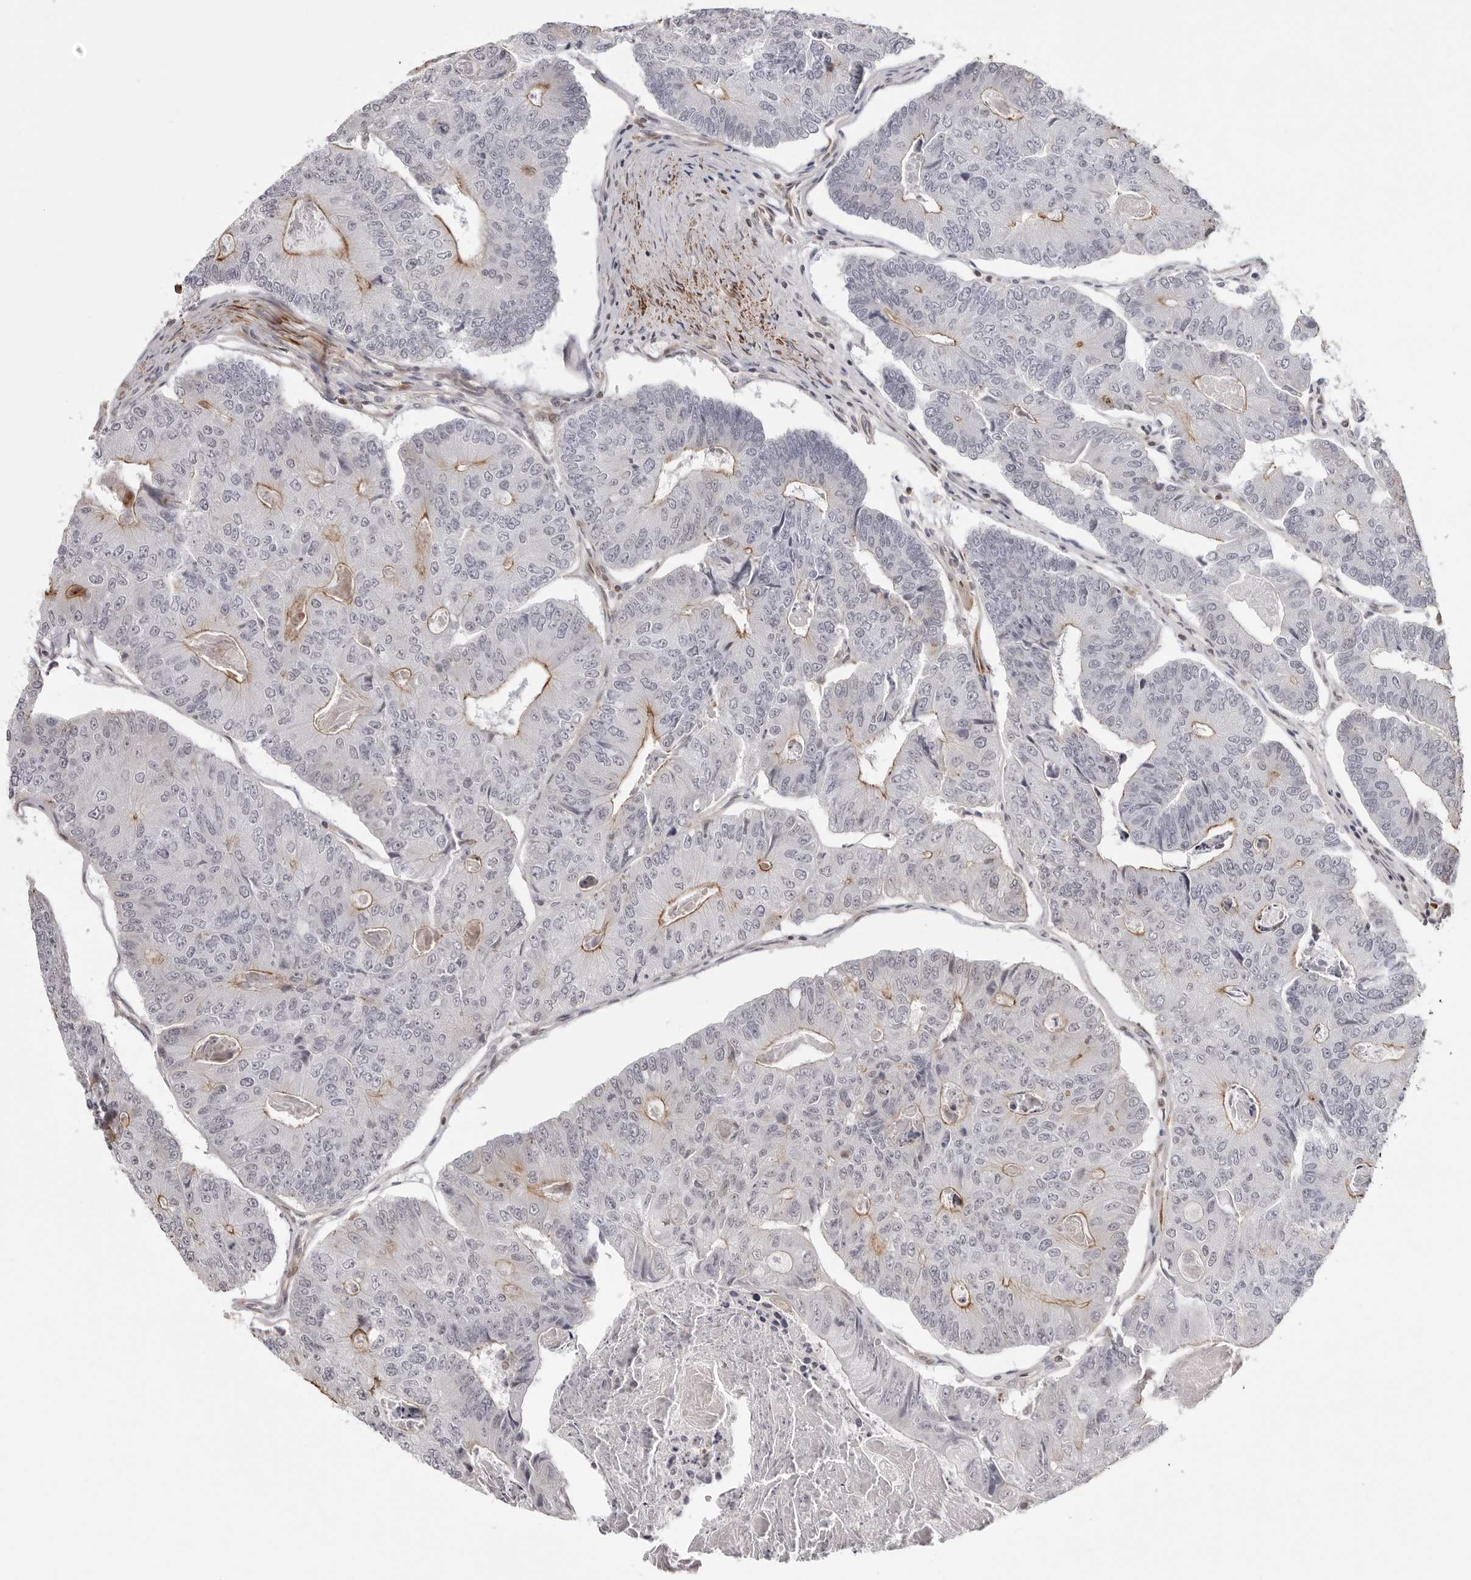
{"staining": {"intensity": "moderate", "quantity": "25%-75%", "location": "cytoplasmic/membranous"}, "tissue": "colorectal cancer", "cell_type": "Tumor cells", "image_type": "cancer", "snomed": [{"axis": "morphology", "description": "Adenocarcinoma, NOS"}, {"axis": "topography", "description": "Colon"}], "caption": "Immunohistochemical staining of human colorectal cancer exhibits medium levels of moderate cytoplasmic/membranous positivity in about 25%-75% of tumor cells.", "gene": "UNK", "patient": {"sex": "female", "age": 67}}